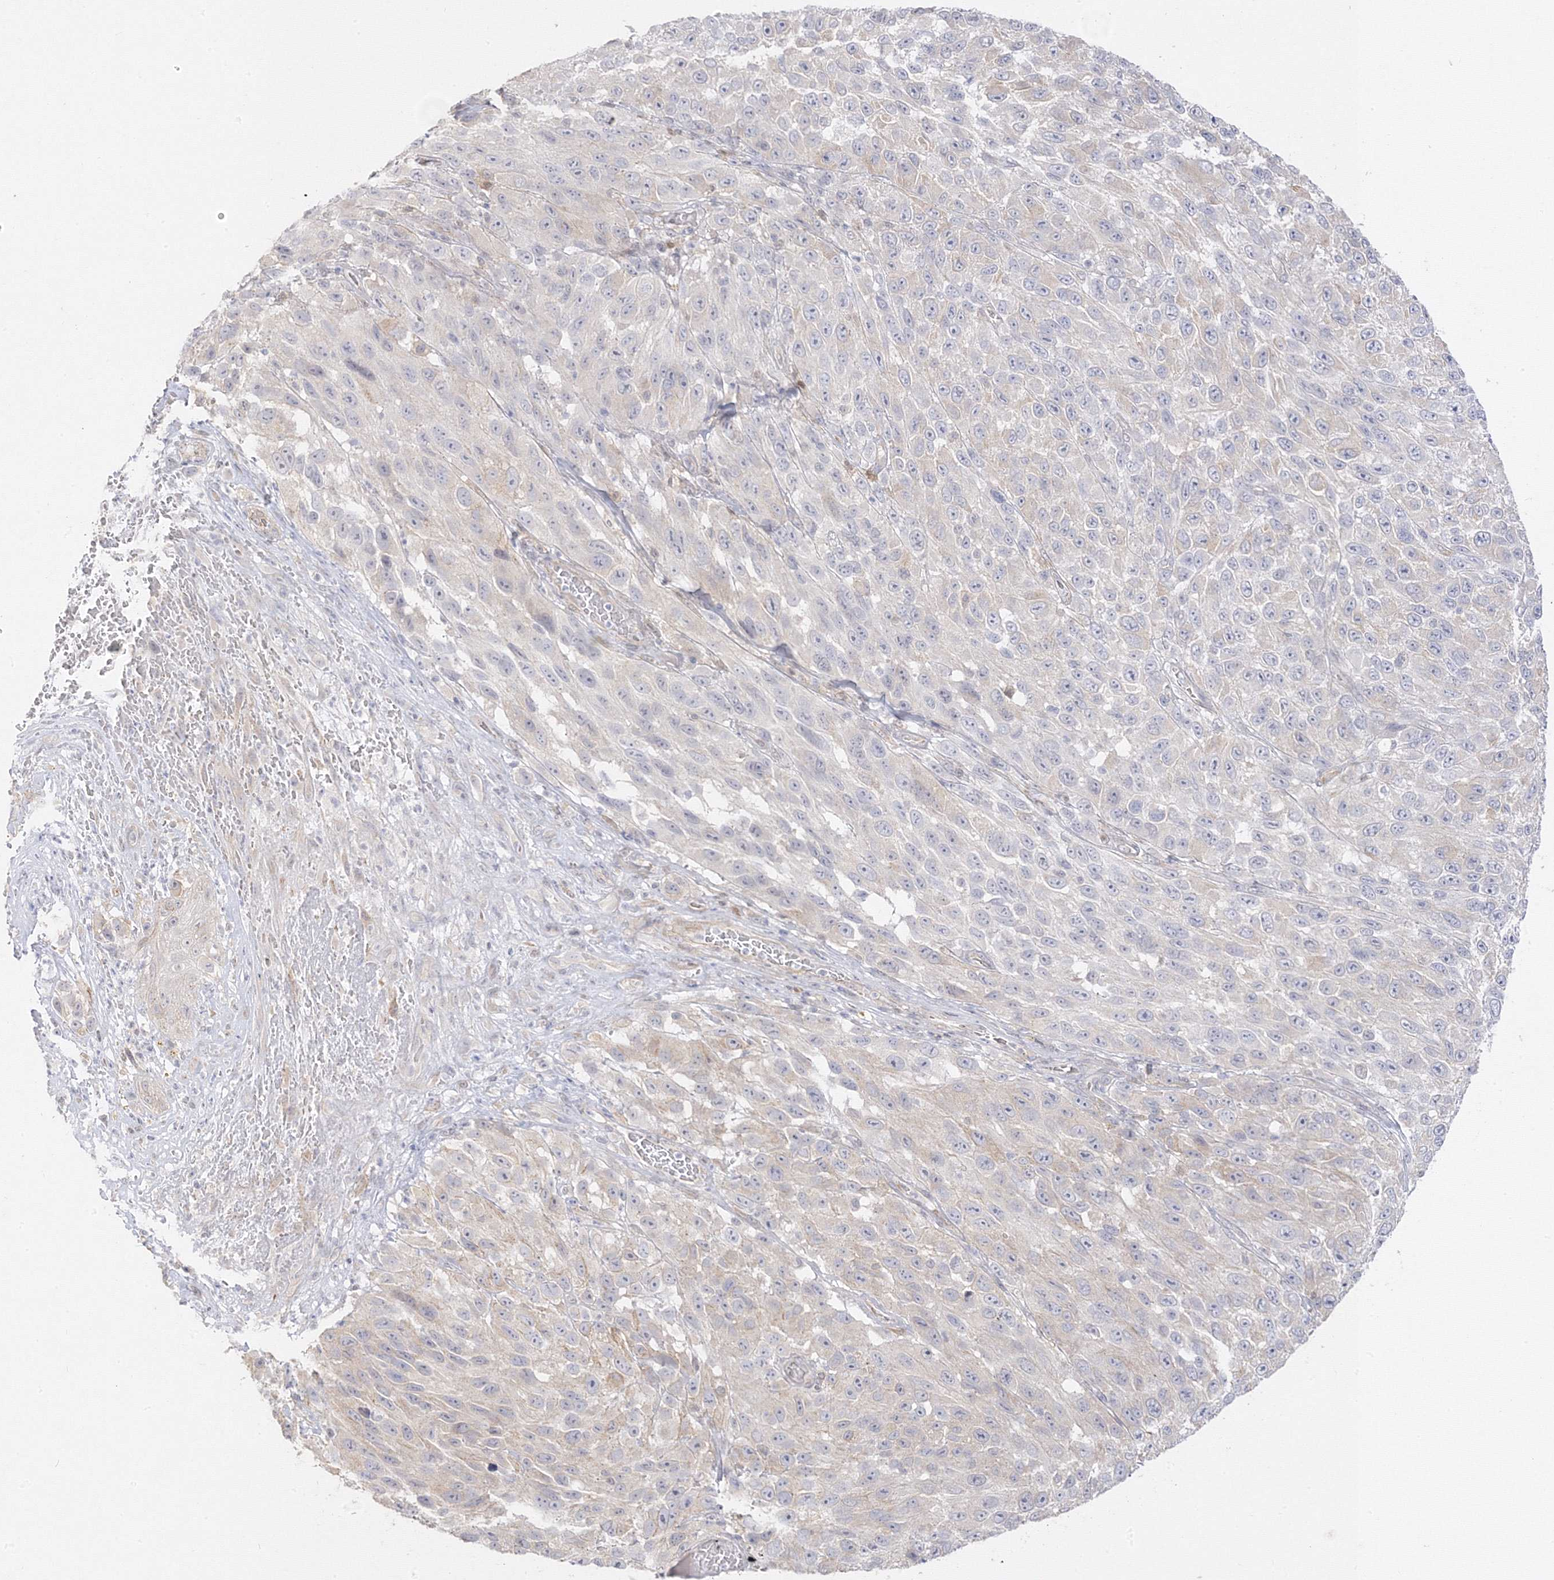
{"staining": {"intensity": "weak", "quantity": "<25%", "location": "cytoplasmic/membranous"}, "tissue": "melanoma", "cell_type": "Tumor cells", "image_type": "cancer", "snomed": [{"axis": "morphology", "description": "Malignant melanoma, NOS"}, {"axis": "topography", "description": "Skin"}], "caption": "Tumor cells show no significant protein positivity in melanoma.", "gene": "C2CD2", "patient": {"sex": "female", "age": 96}}